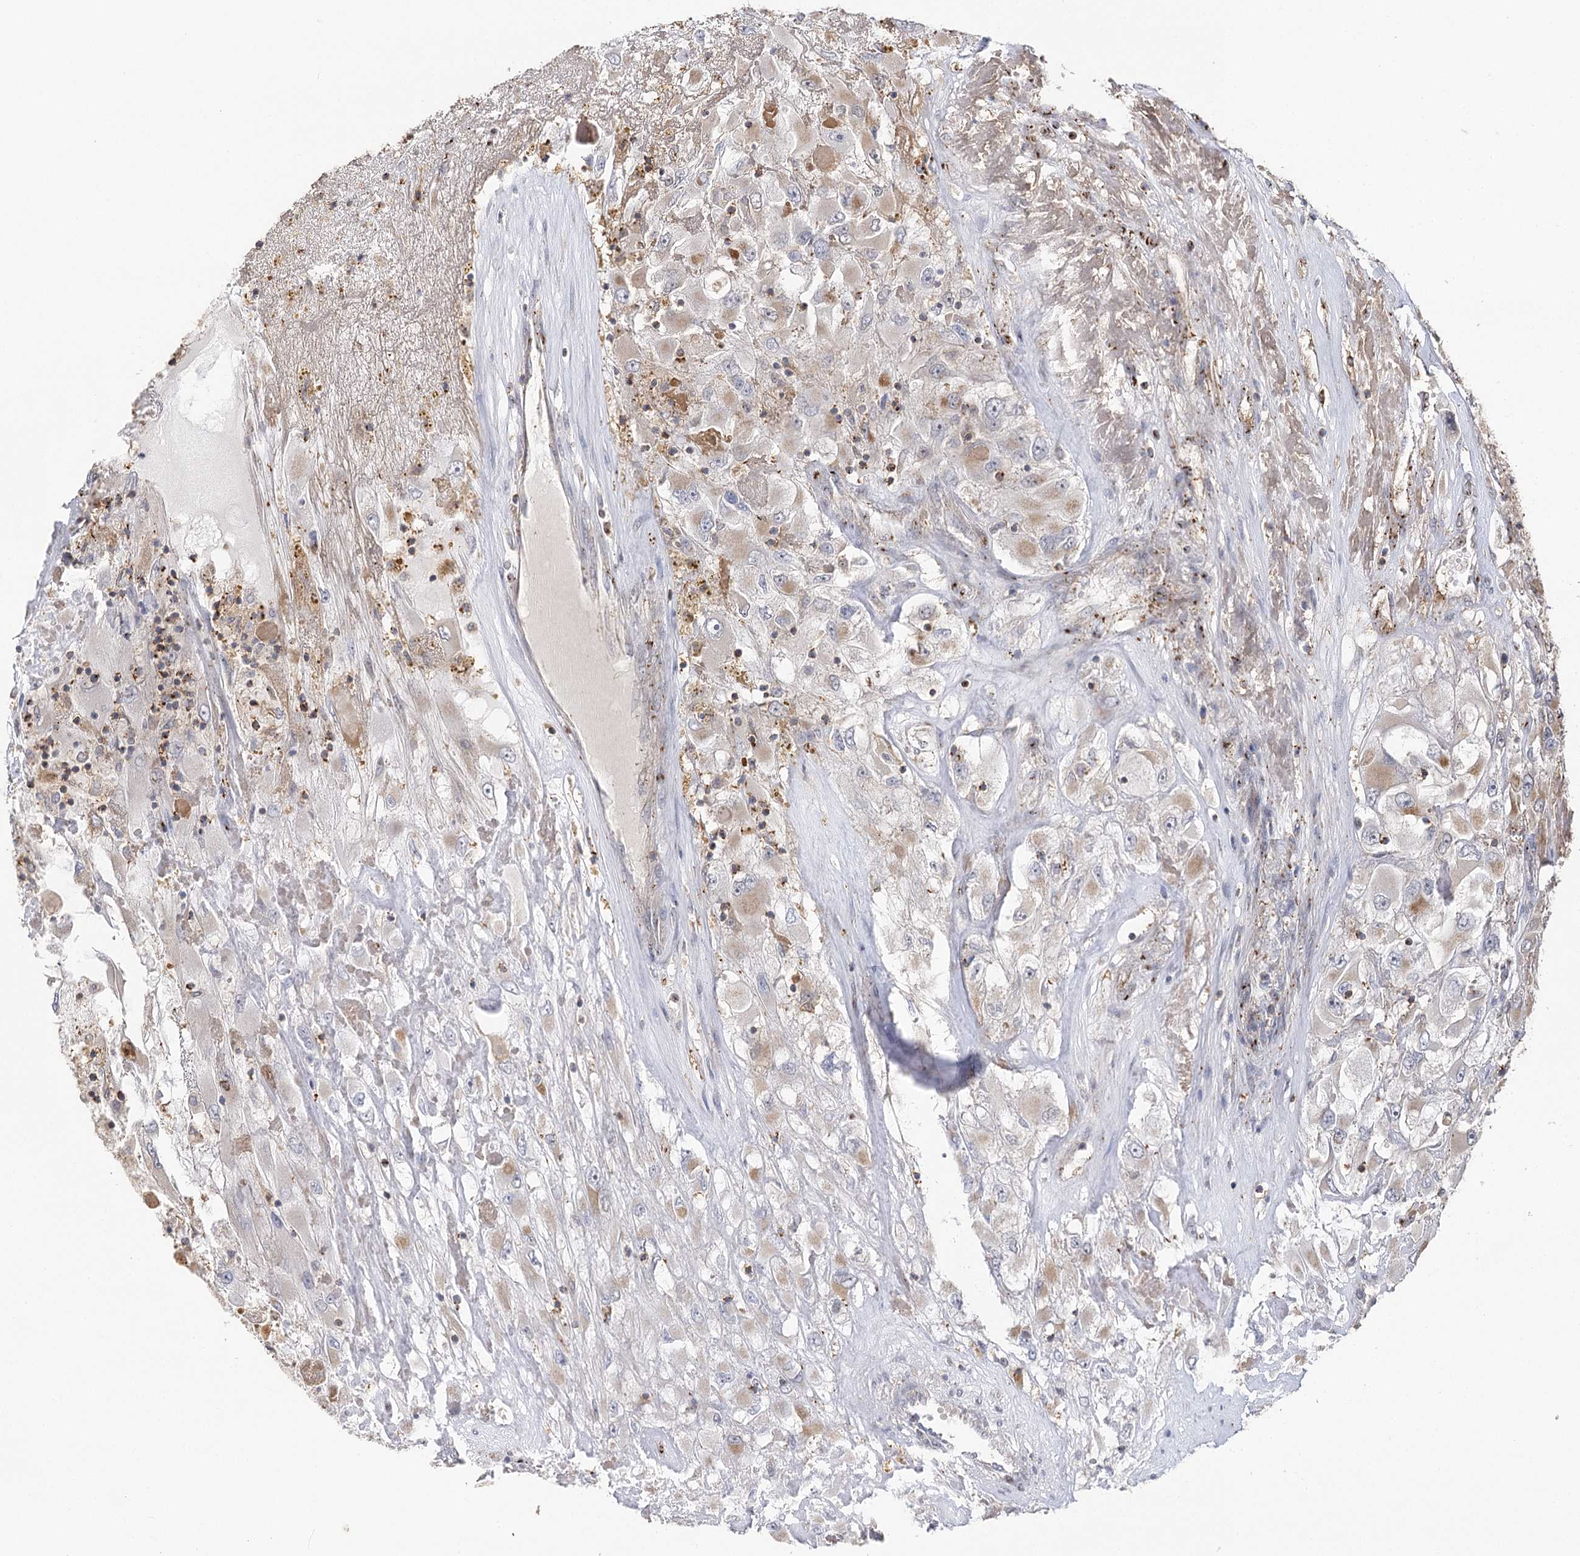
{"staining": {"intensity": "weak", "quantity": "25%-75%", "location": "cytoplasmic/membranous"}, "tissue": "renal cancer", "cell_type": "Tumor cells", "image_type": "cancer", "snomed": [{"axis": "morphology", "description": "Adenocarcinoma, NOS"}, {"axis": "topography", "description": "Kidney"}], "caption": "Immunohistochemistry of renal cancer shows low levels of weak cytoplasmic/membranous staining in approximately 25%-75% of tumor cells.", "gene": "SEC24B", "patient": {"sex": "female", "age": 52}}